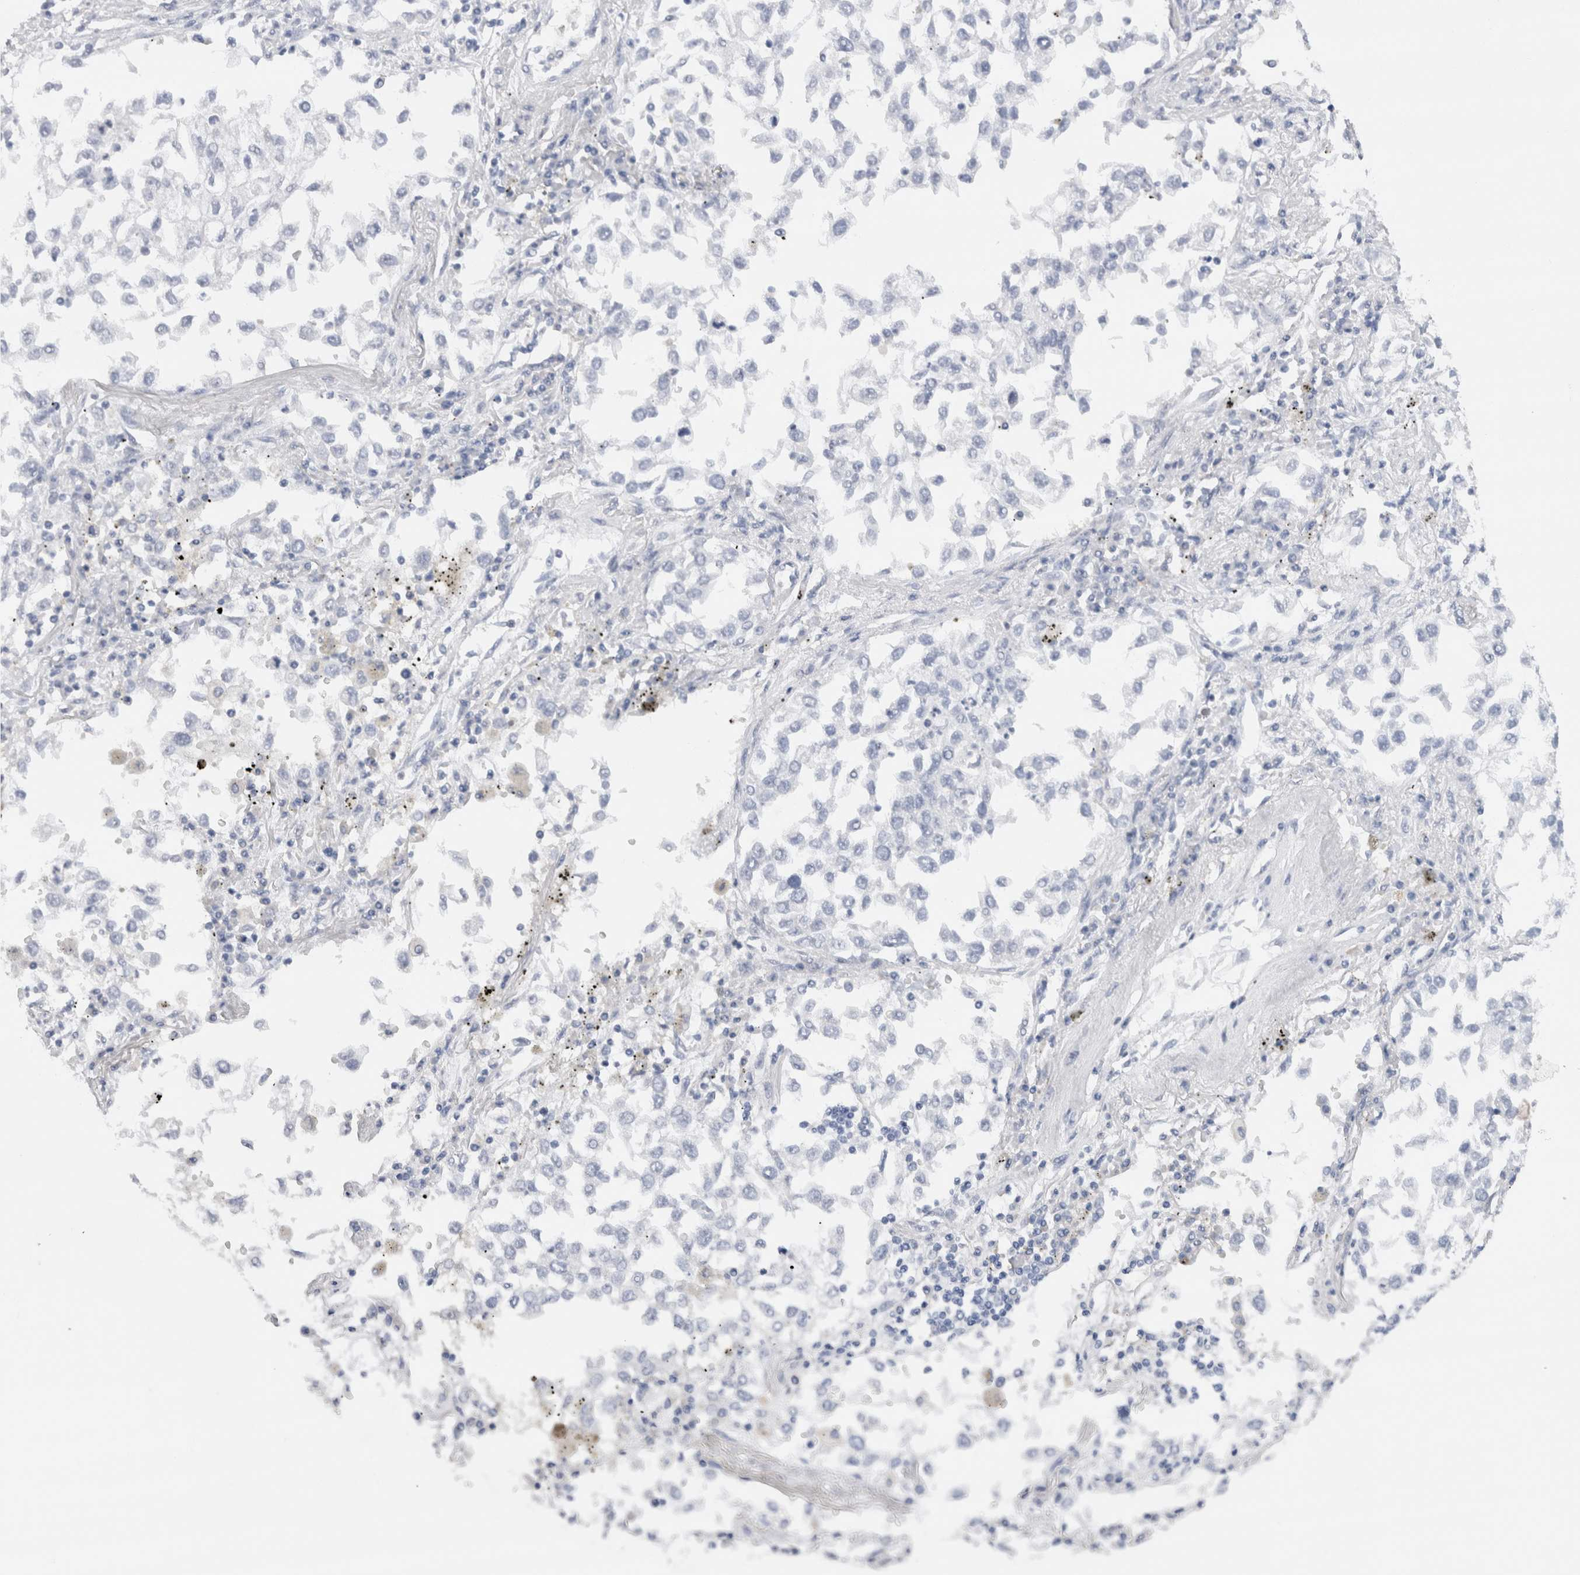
{"staining": {"intensity": "negative", "quantity": "none", "location": "none"}, "tissue": "lung cancer", "cell_type": "Tumor cells", "image_type": "cancer", "snomed": [{"axis": "morphology", "description": "Inflammation, NOS"}, {"axis": "morphology", "description": "Adenocarcinoma, NOS"}, {"axis": "topography", "description": "Lung"}], "caption": "Adenocarcinoma (lung) was stained to show a protein in brown. There is no significant positivity in tumor cells.", "gene": "VCPIP1", "patient": {"sex": "male", "age": 63}}